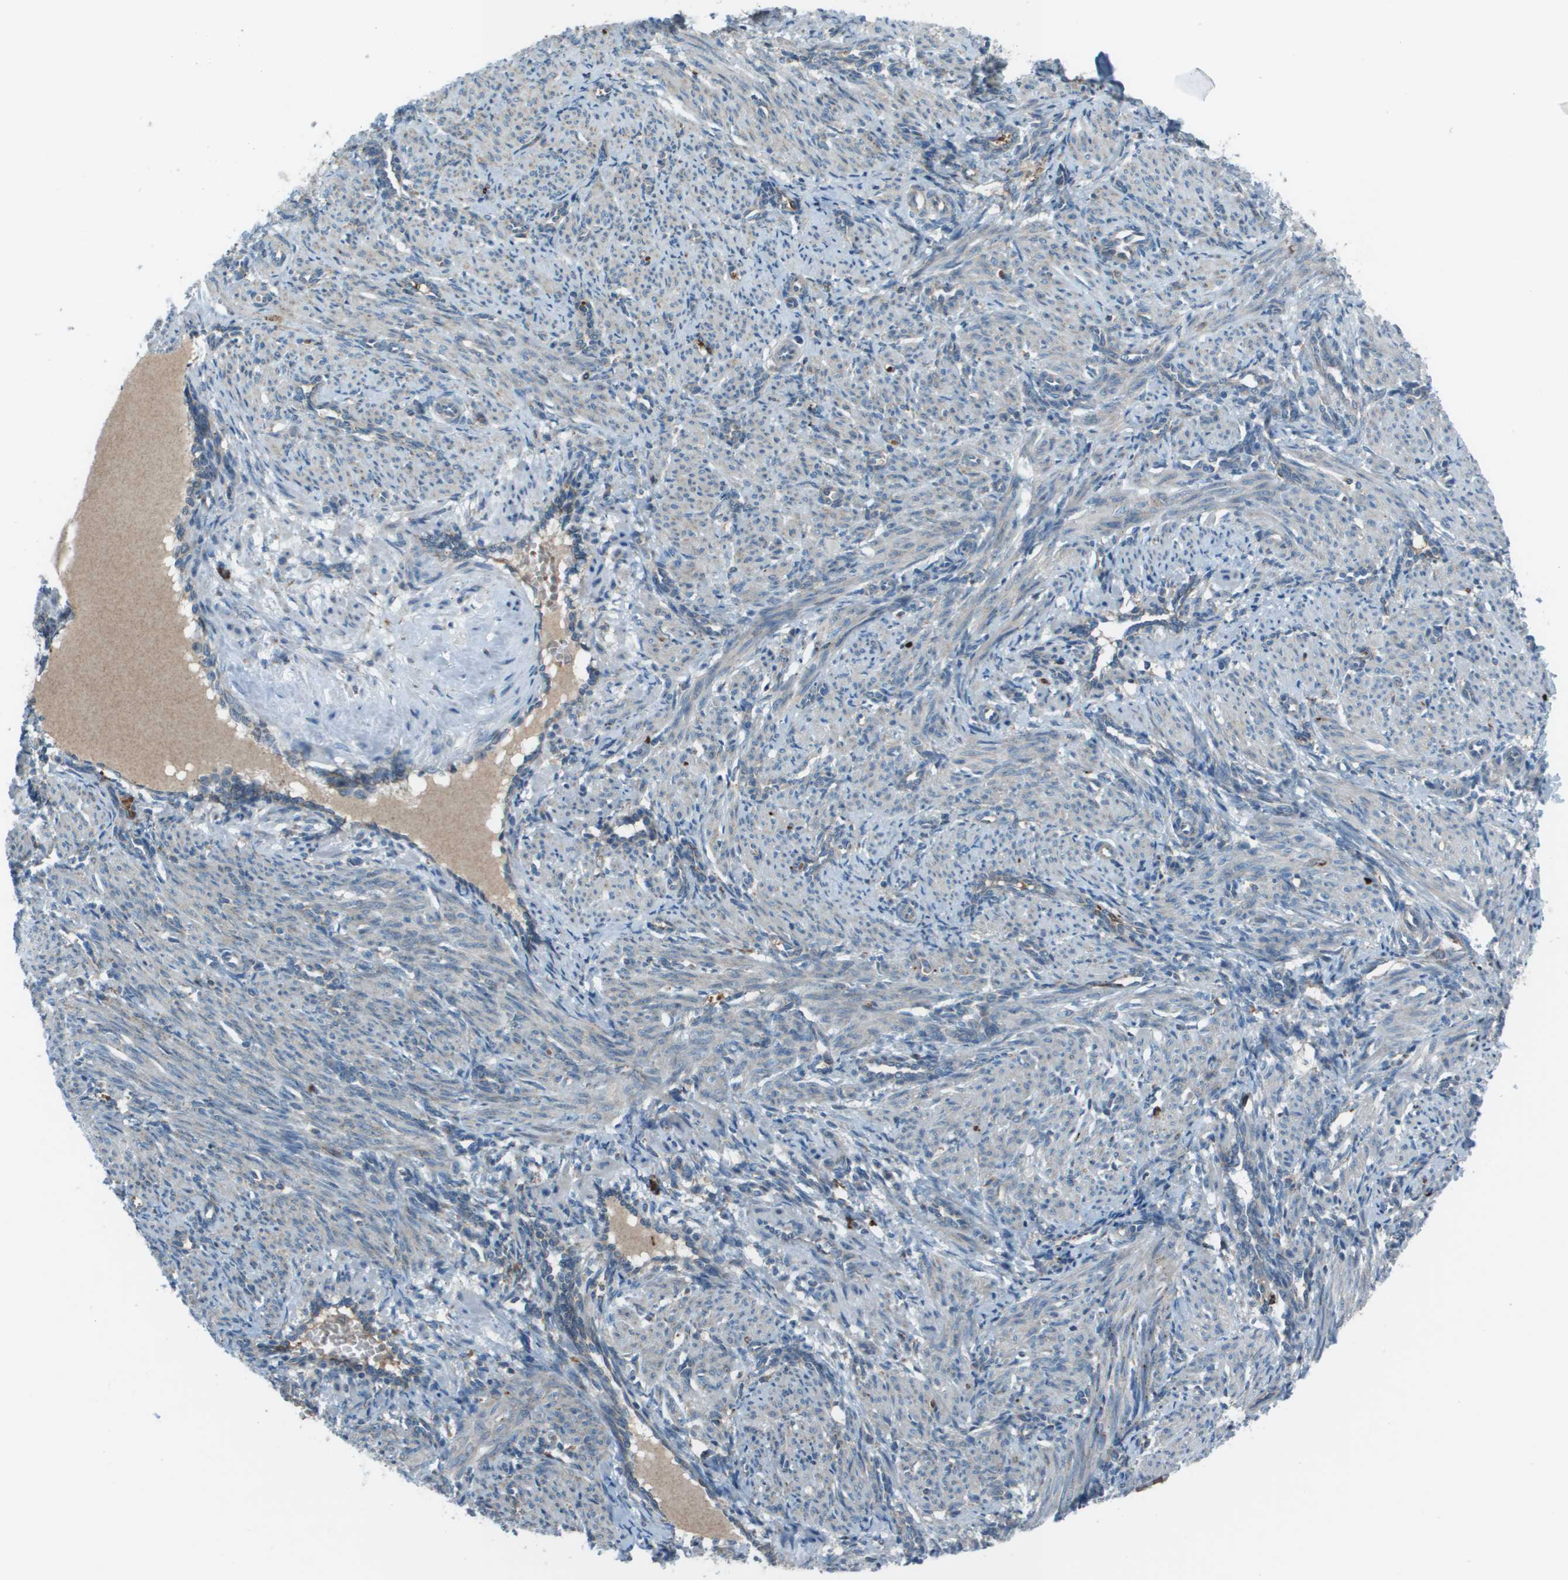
{"staining": {"intensity": "negative", "quantity": "none", "location": "none"}, "tissue": "smooth muscle", "cell_type": "Smooth muscle cells", "image_type": "normal", "snomed": [{"axis": "morphology", "description": "Normal tissue, NOS"}, {"axis": "topography", "description": "Endometrium"}], "caption": "A high-resolution photomicrograph shows IHC staining of unremarkable smooth muscle, which displays no significant expression in smooth muscle cells.", "gene": "UTS2", "patient": {"sex": "female", "age": 33}}